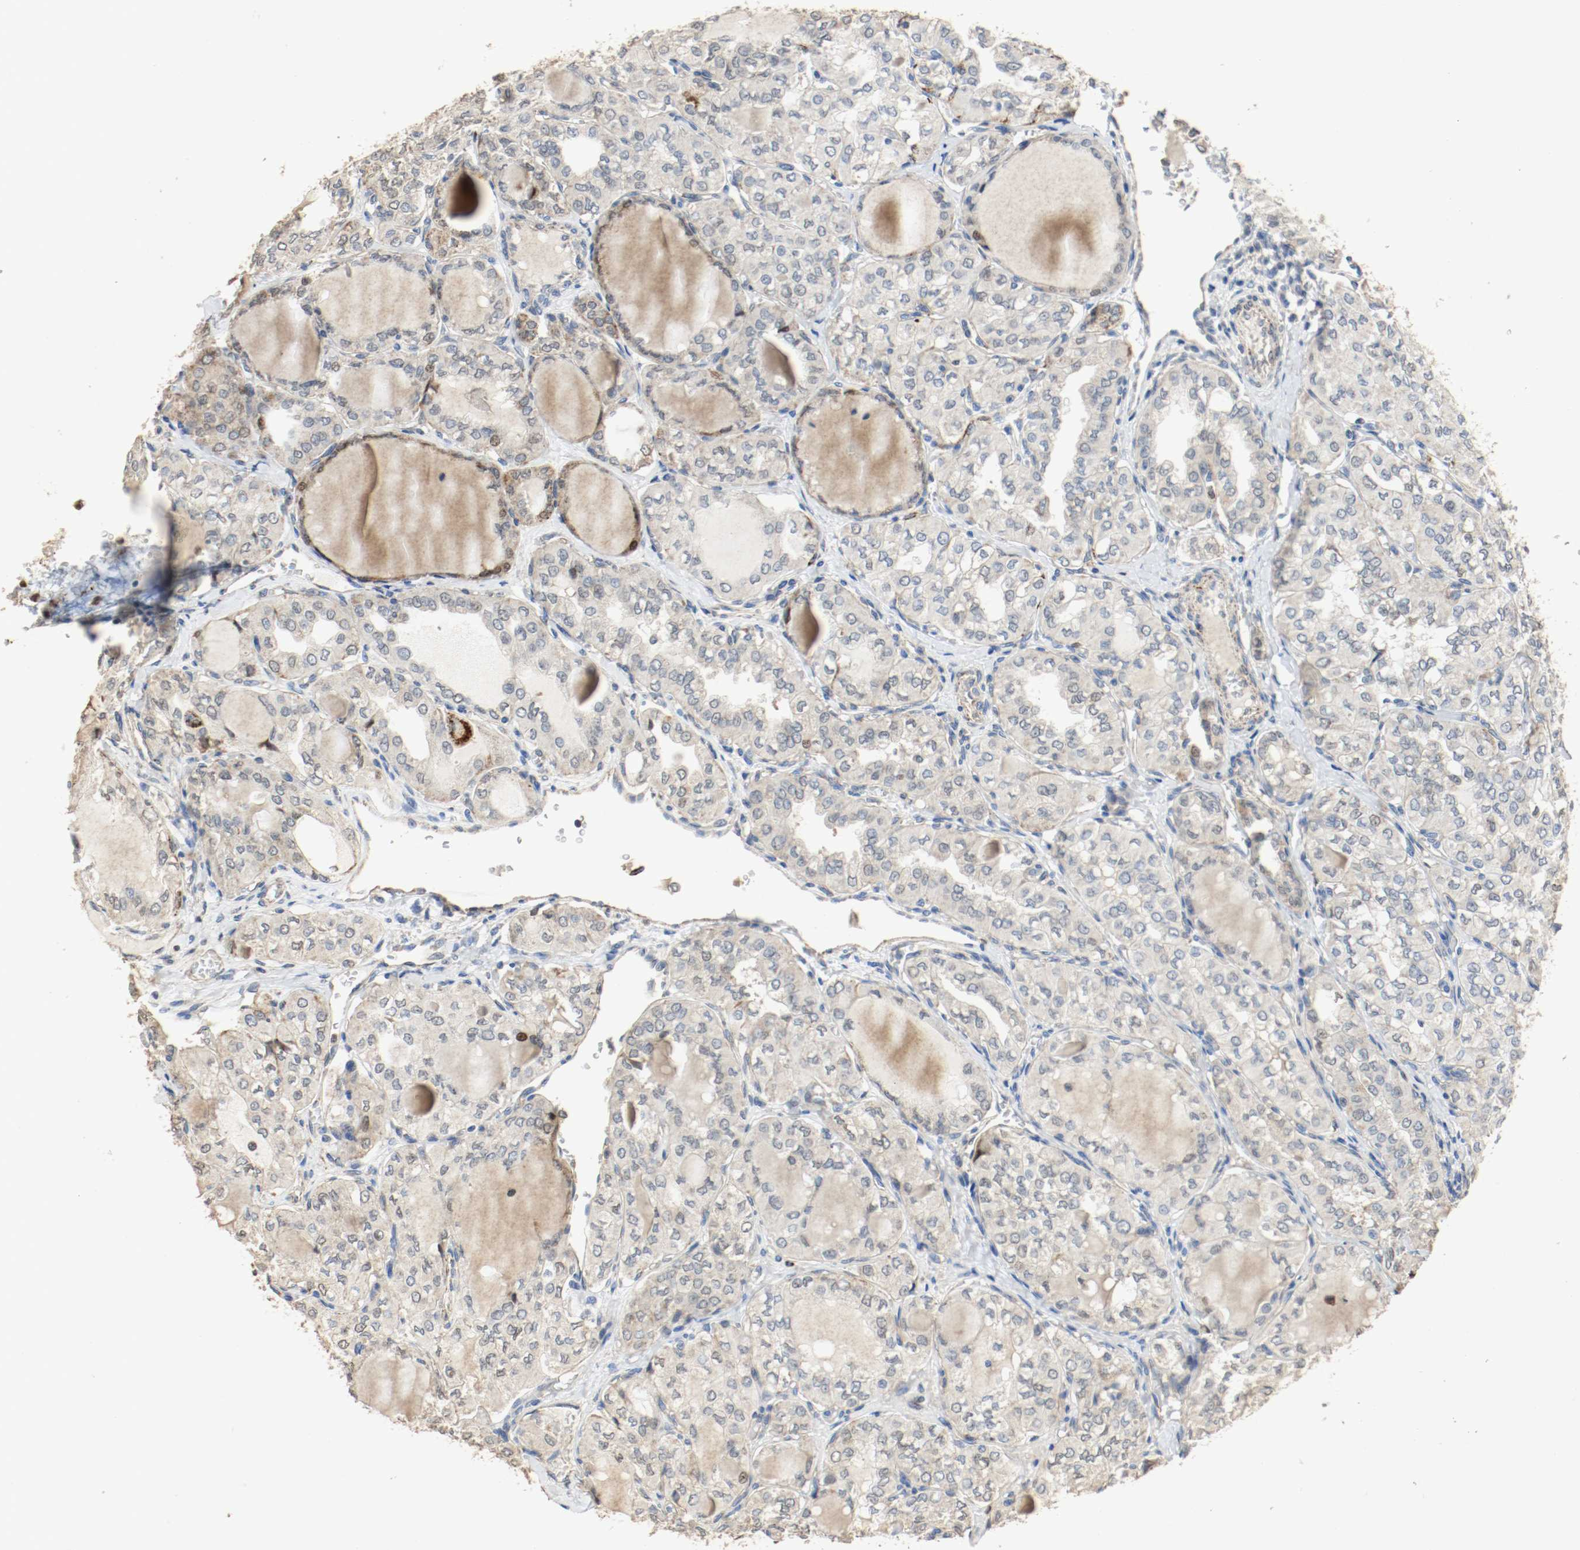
{"staining": {"intensity": "moderate", "quantity": ">75%", "location": "cytoplasmic/membranous,nuclear"}, "tissue": "thyroid cancer", "cell_type": "Tumor cells", "image_type": "cancer", "snomed": [{"axis": "morphology", "description": "Papillary adenocarcinoma, NOS"}, {"axis": "topography", "description": "Thyroid gland"}], "caption": "Thyroid cancer (papillary adenocarcinoma) tissue demonstrates moderate cytoplasmic/membranous and nuclear positivity in about >75% of tumor cells, visualized by immunohistochemistry. (IHC, brightfield microscopy, high magnification).", "gene": "ALDH4A1", "patient": {"sex": "male", "age": 20}}